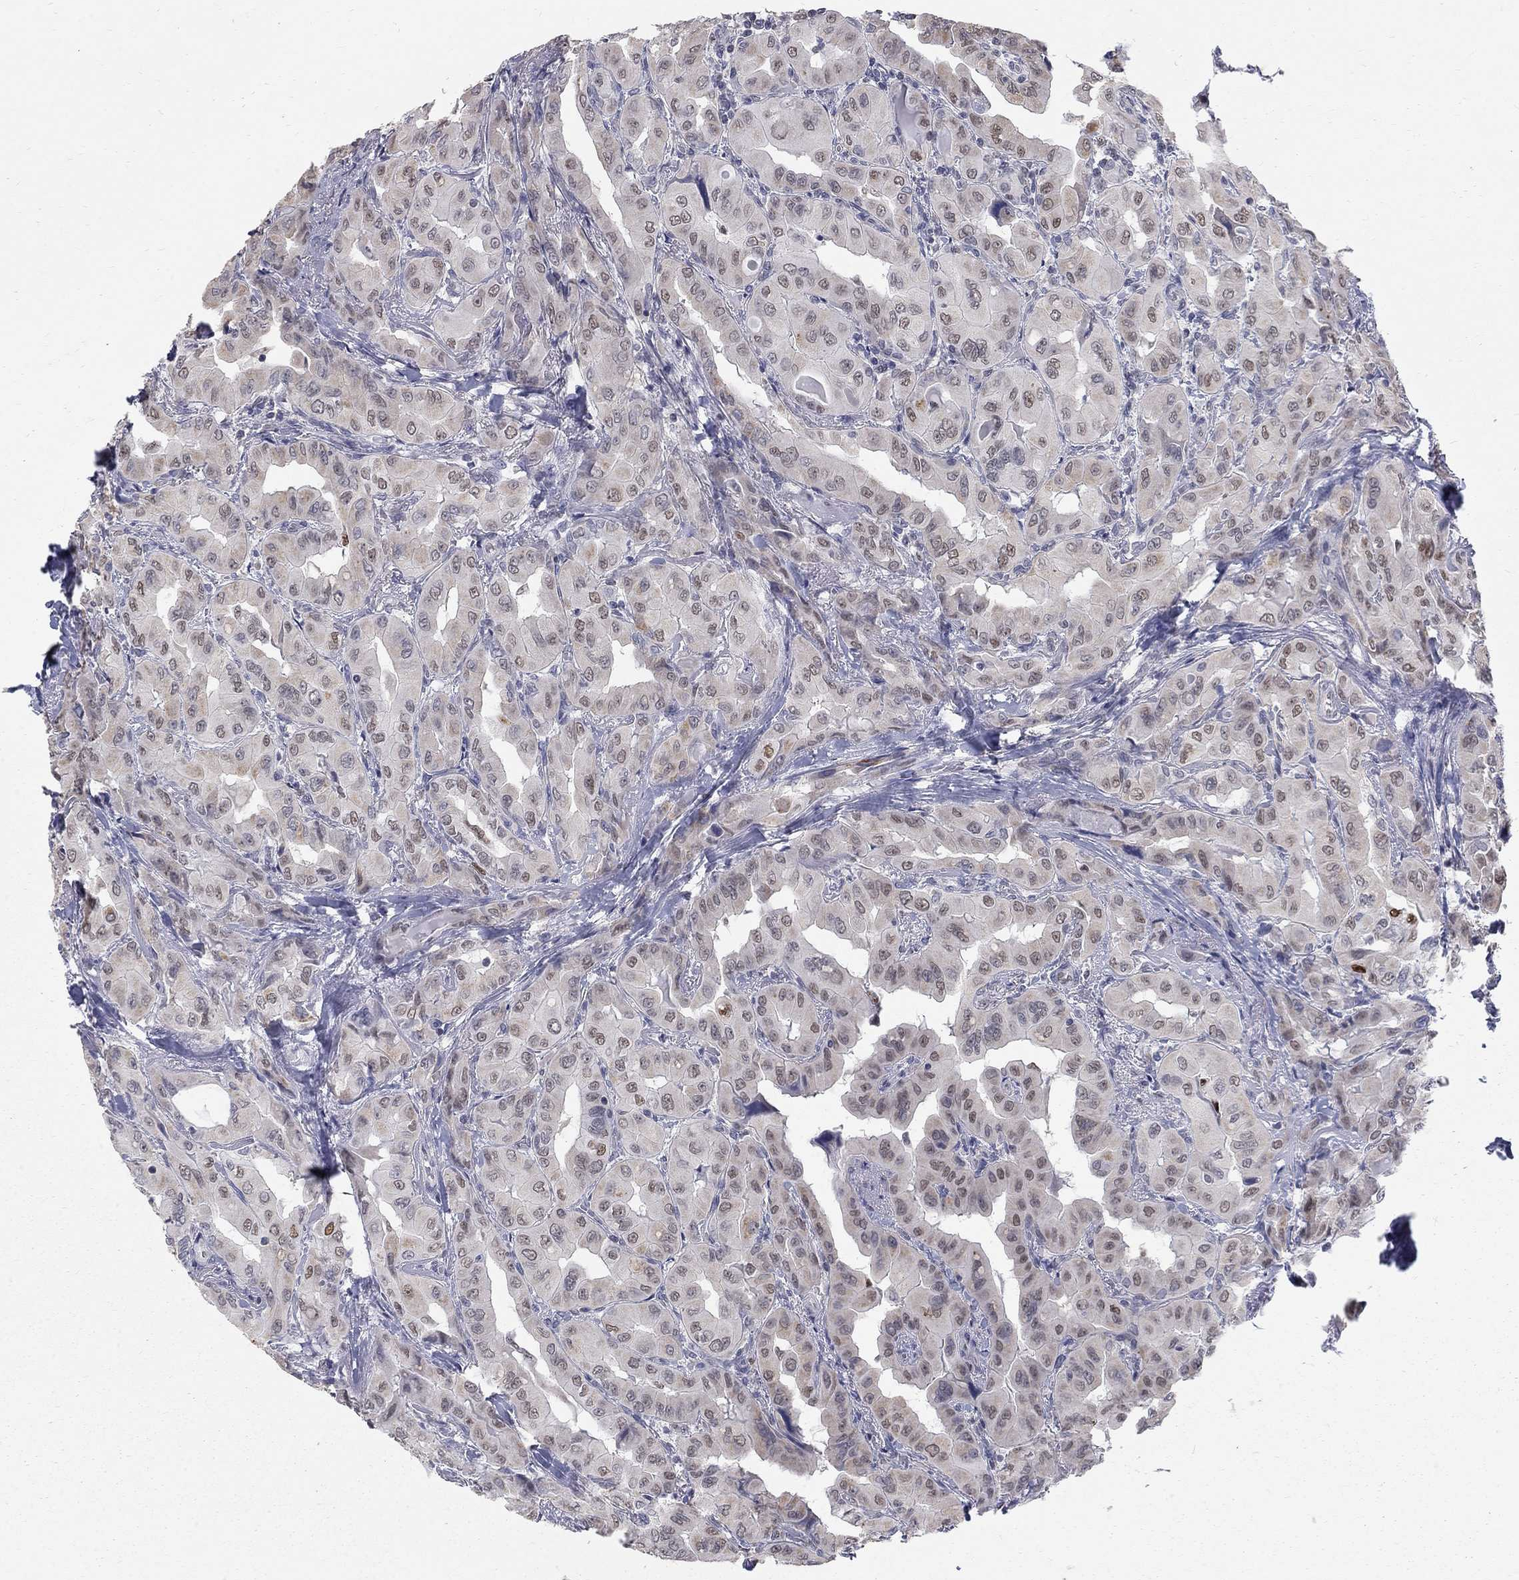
{"staining": {"intensity": "moderate", "quantity": "25%-75%", "location": "nuclear"}, "tissue": "thyroid cancer", "cell_type": "Tumor cells", "image_type": "cancer", "snomed": [{"axis": "morphology", "description": "Normal tissue, NOS"}, {"axis": "morphology", "description": "Papillary adenocarcinoma, NOS"}, {"axis": "topography", "description": "Thyroid gland"}], "caption": "Tumor cells exhibit moderate nuclear staining in about 25%-75% of cells in papillary adenocarcinoma (thyroid).", "gene": "GCFC2", "patient": {"sex": "female", "age": 66}}